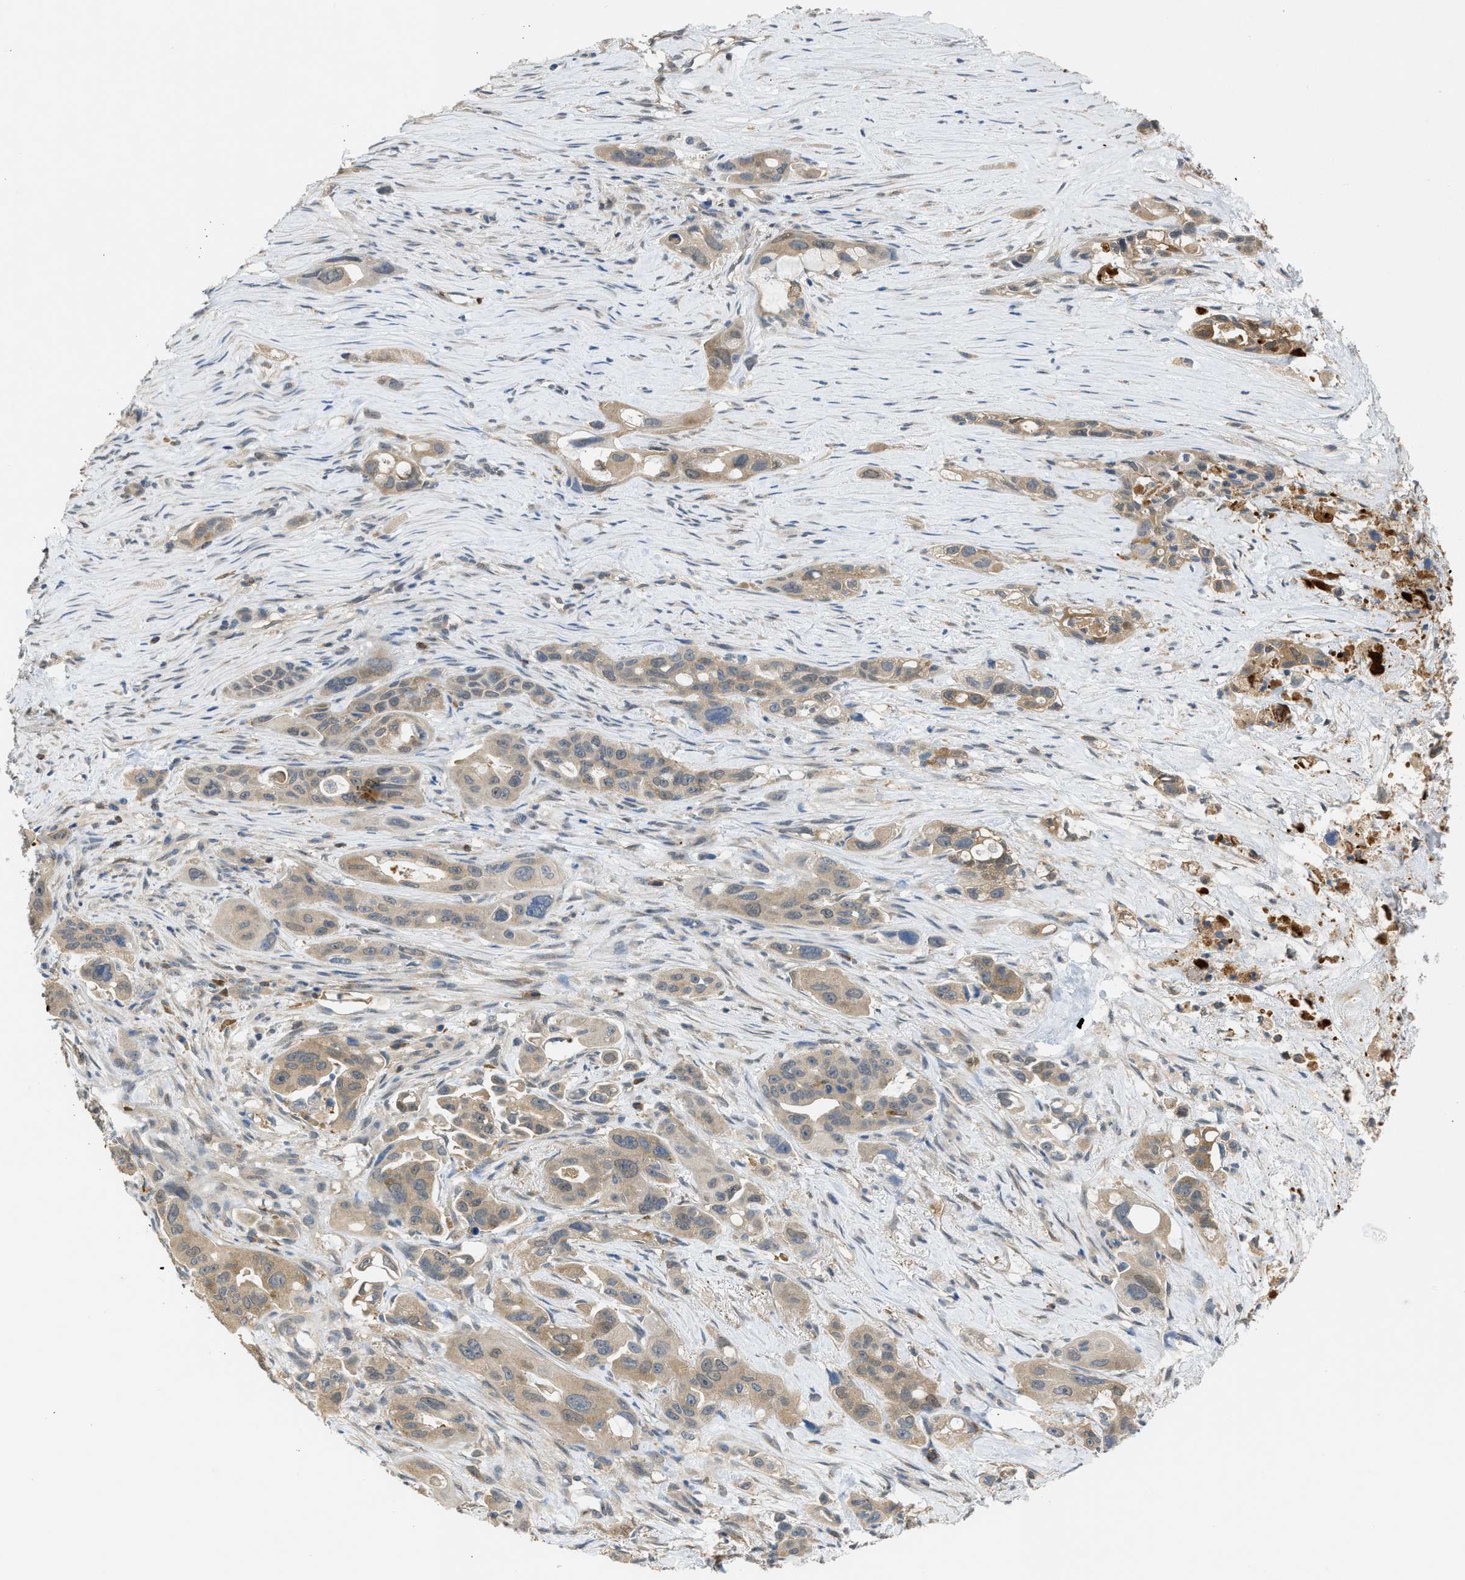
{"staining": {"intensity": "weak", "quantity": ">75%", "location": "cytoplasmic/membranous"}, "tissue": "pancreatic cancer", "cell_type": "Tumor cells", "image_type": "cancer", "snomed": [{"axis": "morphology", "description": "Adenocarcinoma, NOS"}, {"axis": "topography", "description": "Pancreas"}], "caption": "Protein analysis of pancreatic cancer (adenocarcinoma) tissue shows weak cytoplasmic/membranous expression in about >75% of tumor cells.", "gene": "MAPK7", "patient": {"sex": "male", "age": 53}}